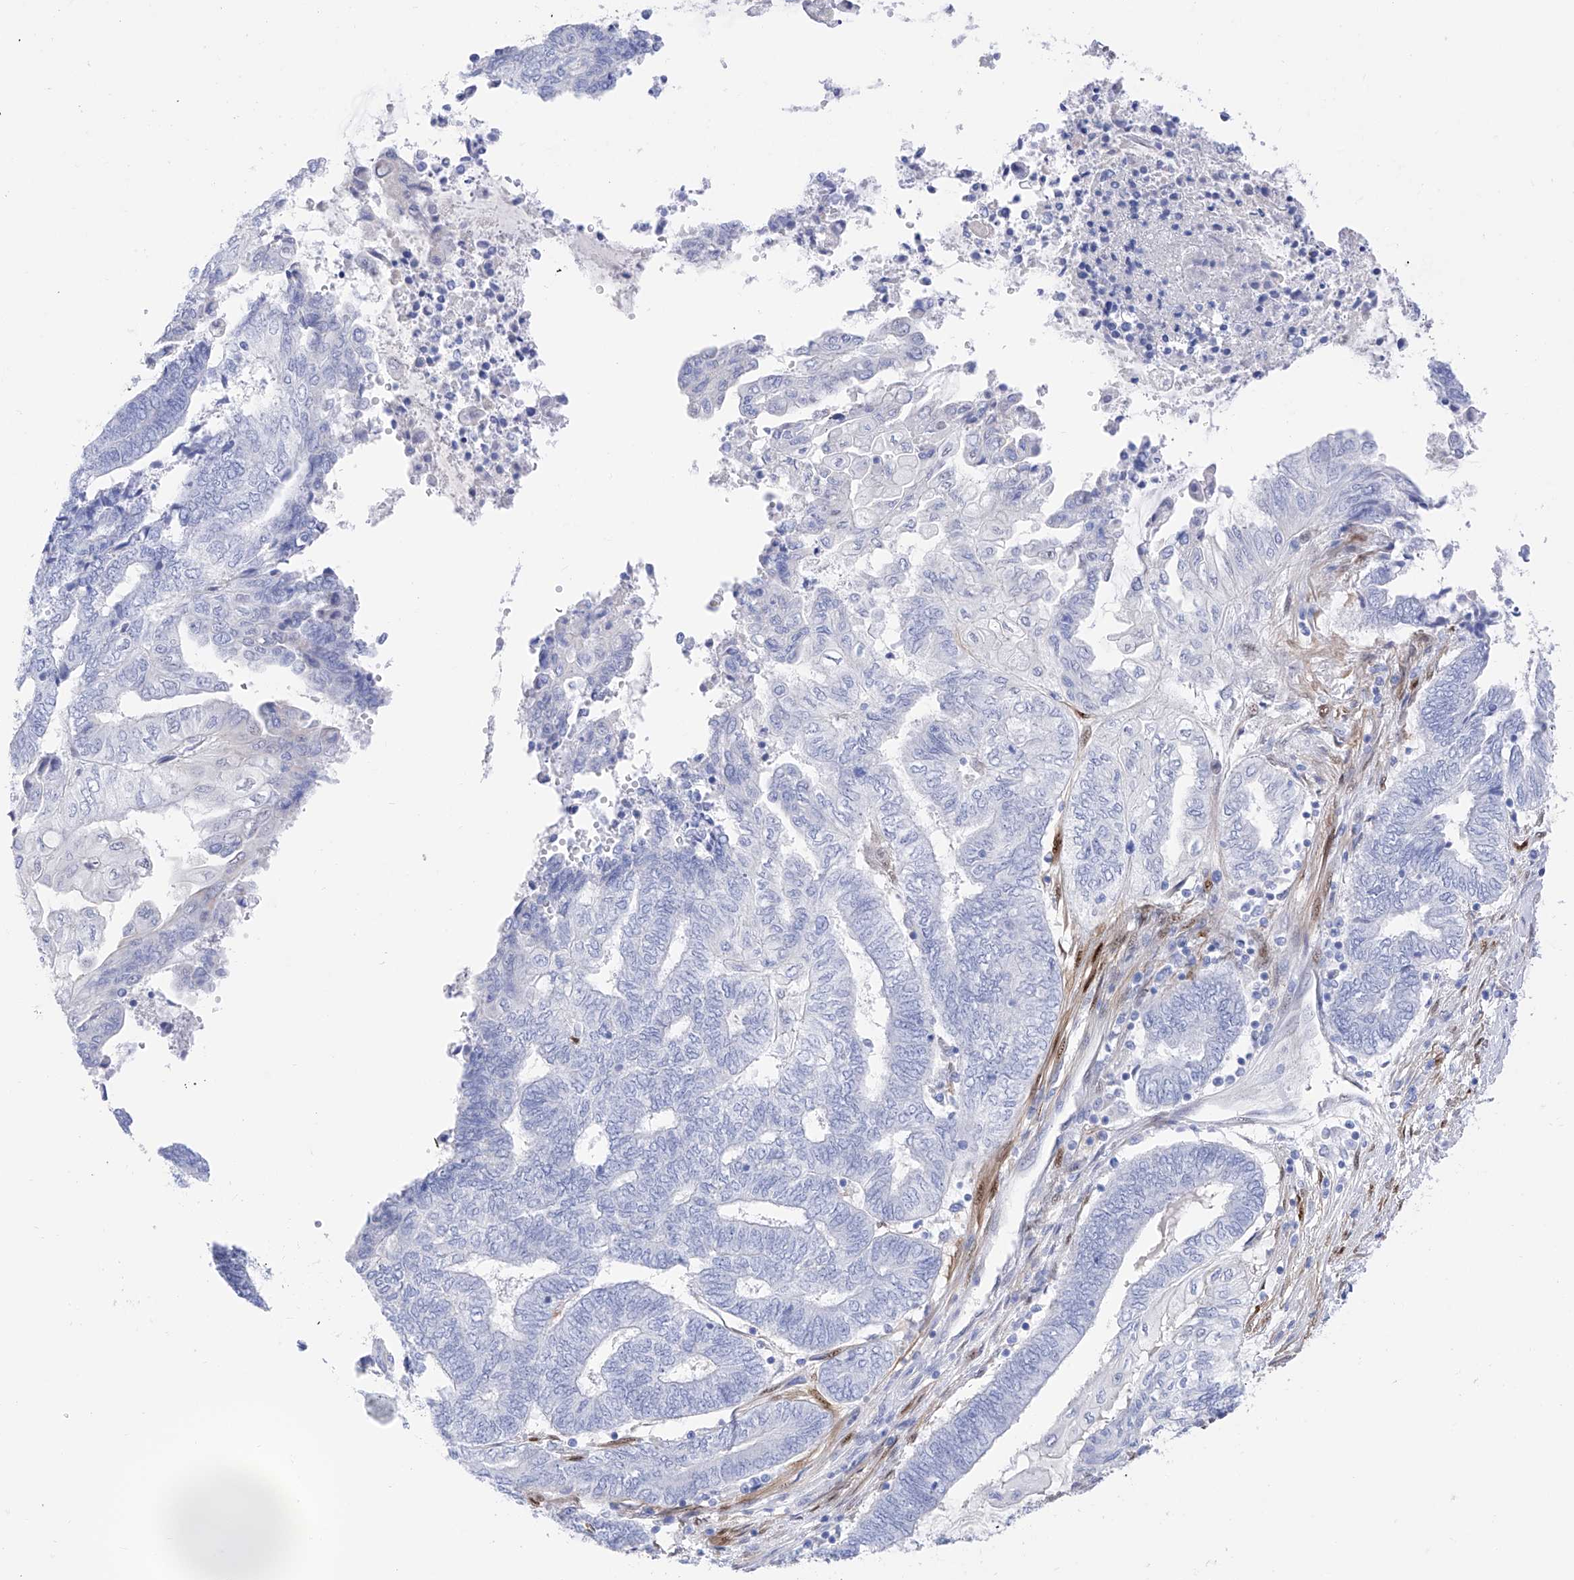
{"staining": {"intensity": "negative", "quantity": "none", "location": "none"}, "tissue": "endometrial cancer", "cell_type": "Tumor cells", "image_type": "cancer", "snomed": [{"axis": "morphology", "description": "Adenocarcinoma, NOS"}, {"axis": "topography", "description": "Uterus"}, {"axis": "topography", "description": "Endometrium"}], "caption": "Endometrial cancer stained for a protein using immunohistochemistry demonstrates no staining tumor cells.", "gene": "TRPC7", "patient": {"sex": "female", "age": 70}}